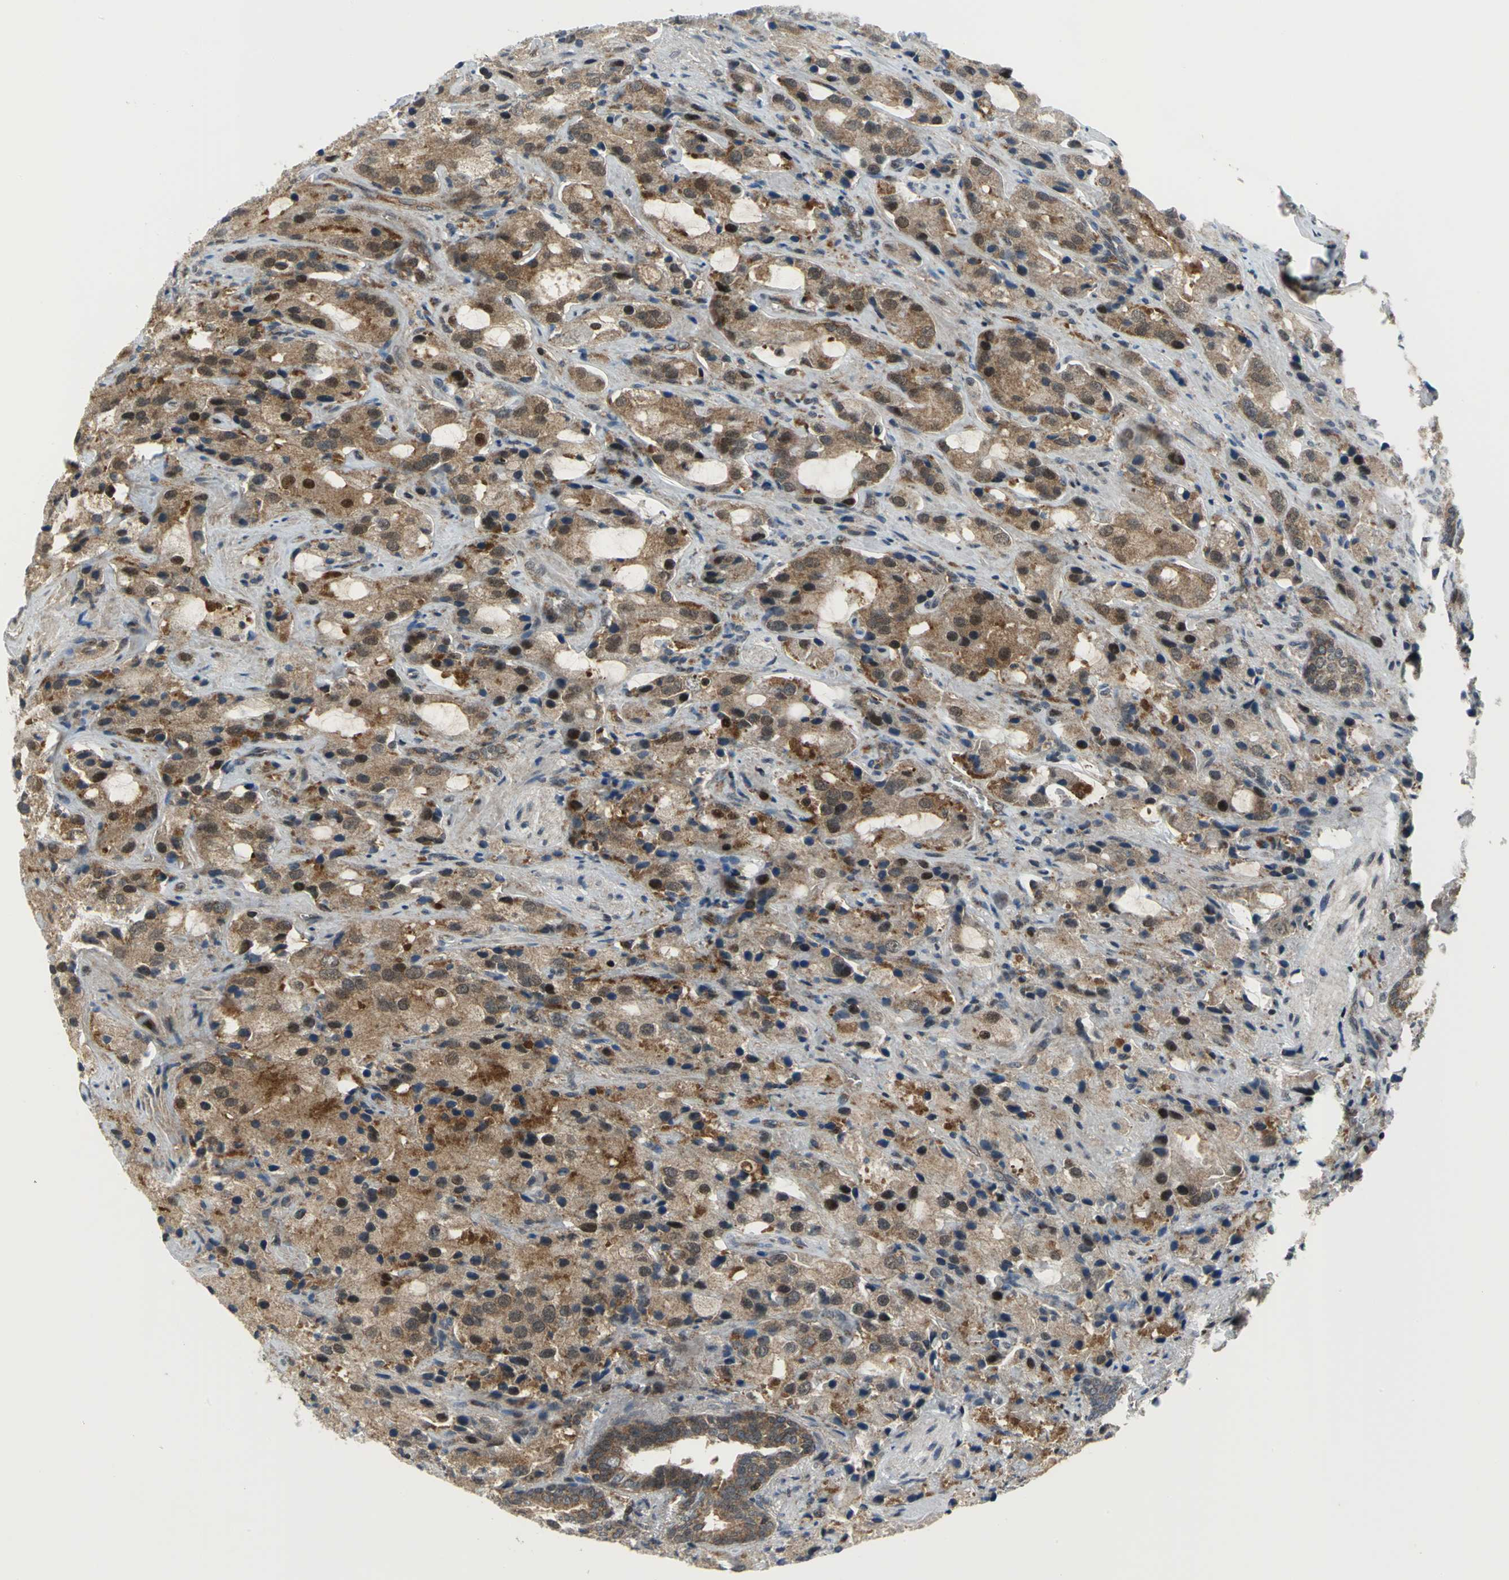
{"staining": {"intensity": "moderate", "quantity": ">75%", "location": "cytoplasmic/membranous"}, "tissue": "prostate cancer", "cell_type": "Tumor cells", "image_type": "cancer", "snomed": [{"axis": "morphology", "description": "Adenocarcinoma, High grade"}, {"axis": "topography", "description": "Prostate"}], "caption": "Human high-grade adenocarcinoma (prostate) stained for a protein (brown) exhibits moderate cytoplasmic/membranous positive staining in about >75% of tumor cells.", "gene": "PSMA4", "patient": {"sex": "male", "age": 70}}